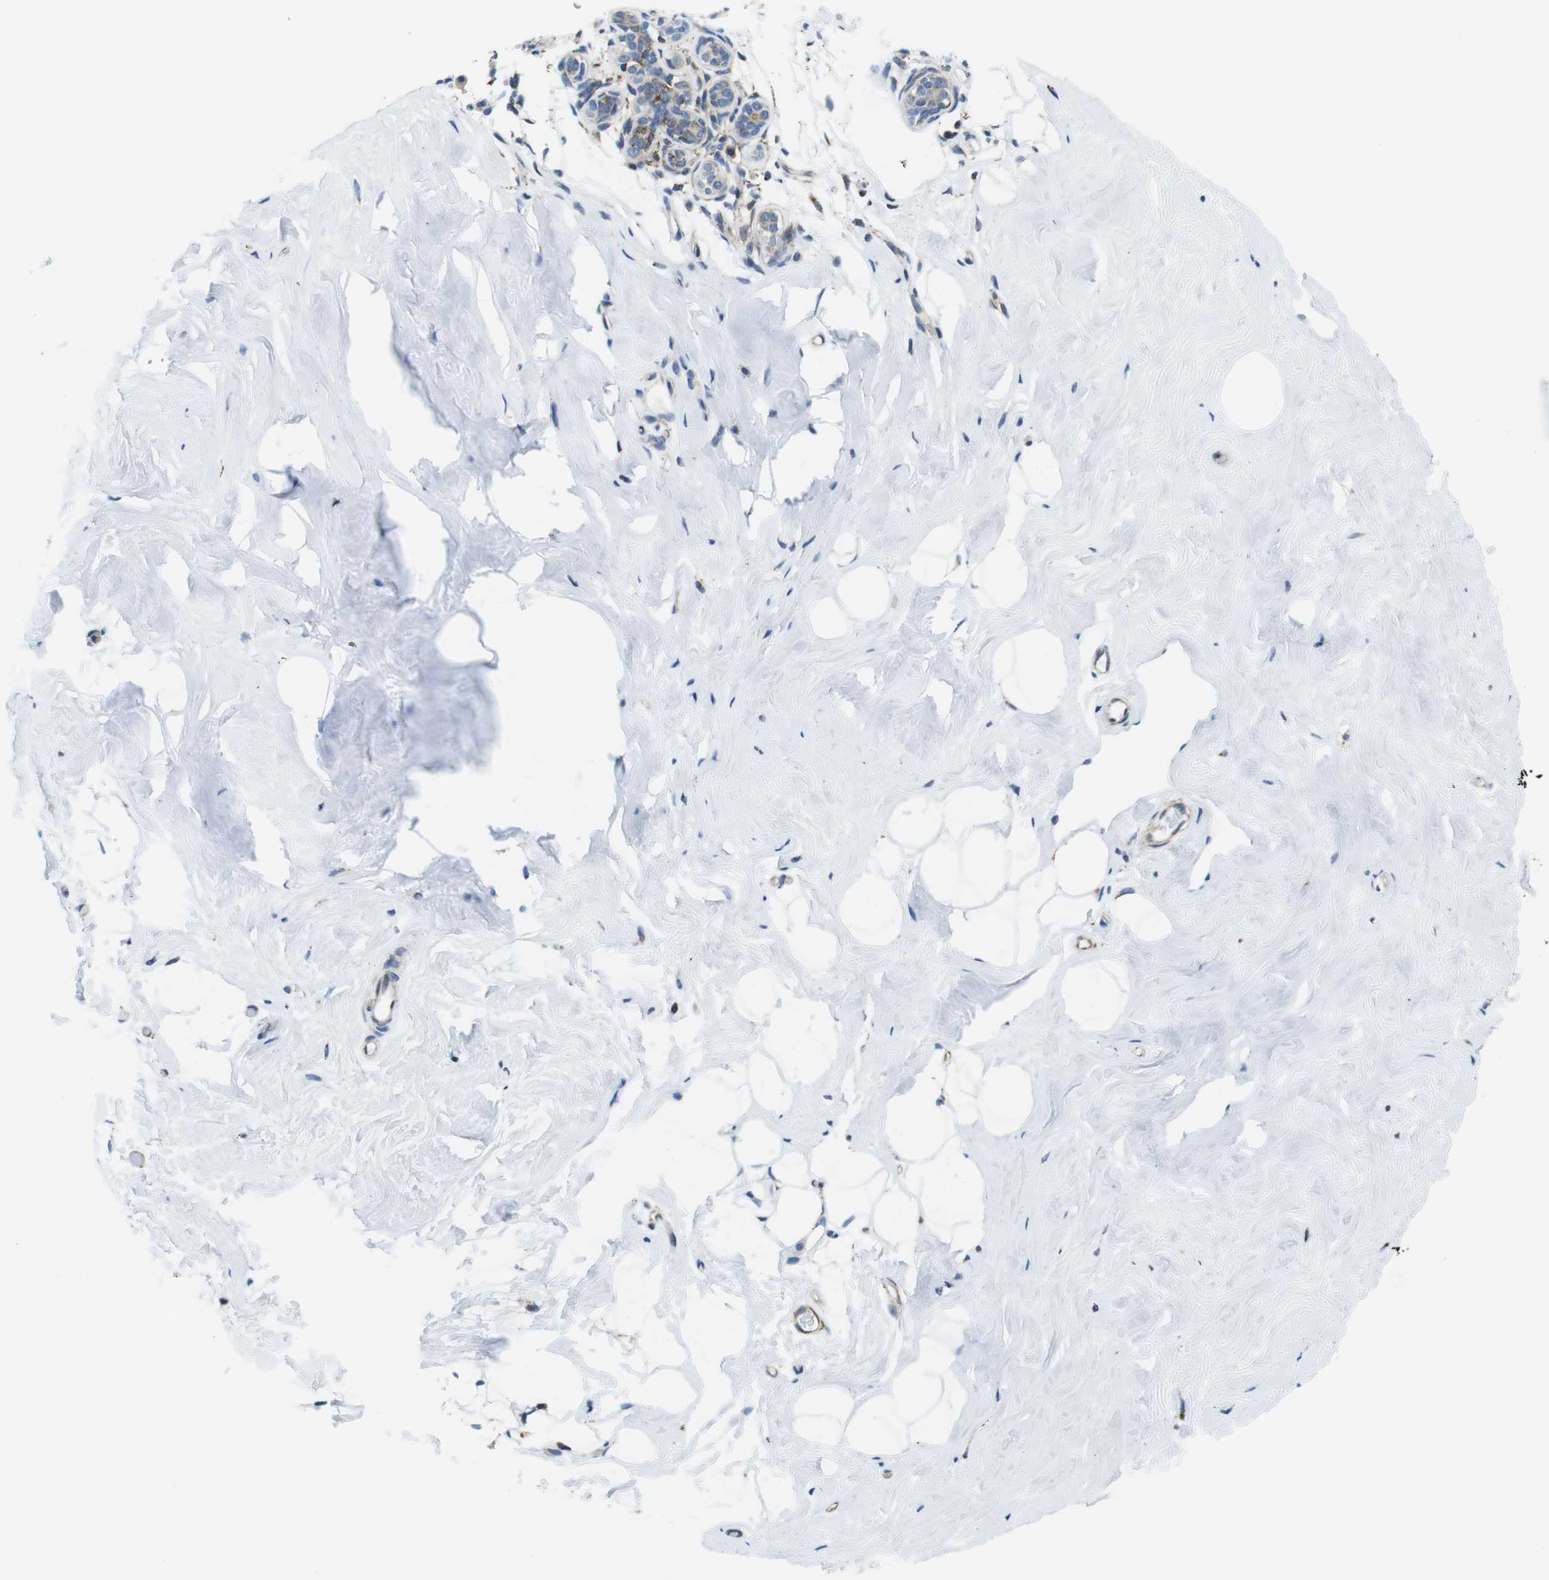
{"staining": {"intensity": "negative", "quantity": "none", "location": "none"}, "tissue": "breast", "cell_type": "Adipocytes", "image_type": "normal", "snomed": [{"axis": "morphology", "description": "Normal tissue, NOS"}, {"axis": "topography", "description": "Breast"}], "caption": "The micrograph demonstrates no significant positivity in adipocytes of breast. The staining is performed using DAB (3,3'-diaminobenzidine) brown chromogen with nuclei counter-stained in using hematoxylin.", "gene": "KCNE3", "patient": {"sex": "female", "age": 75}}